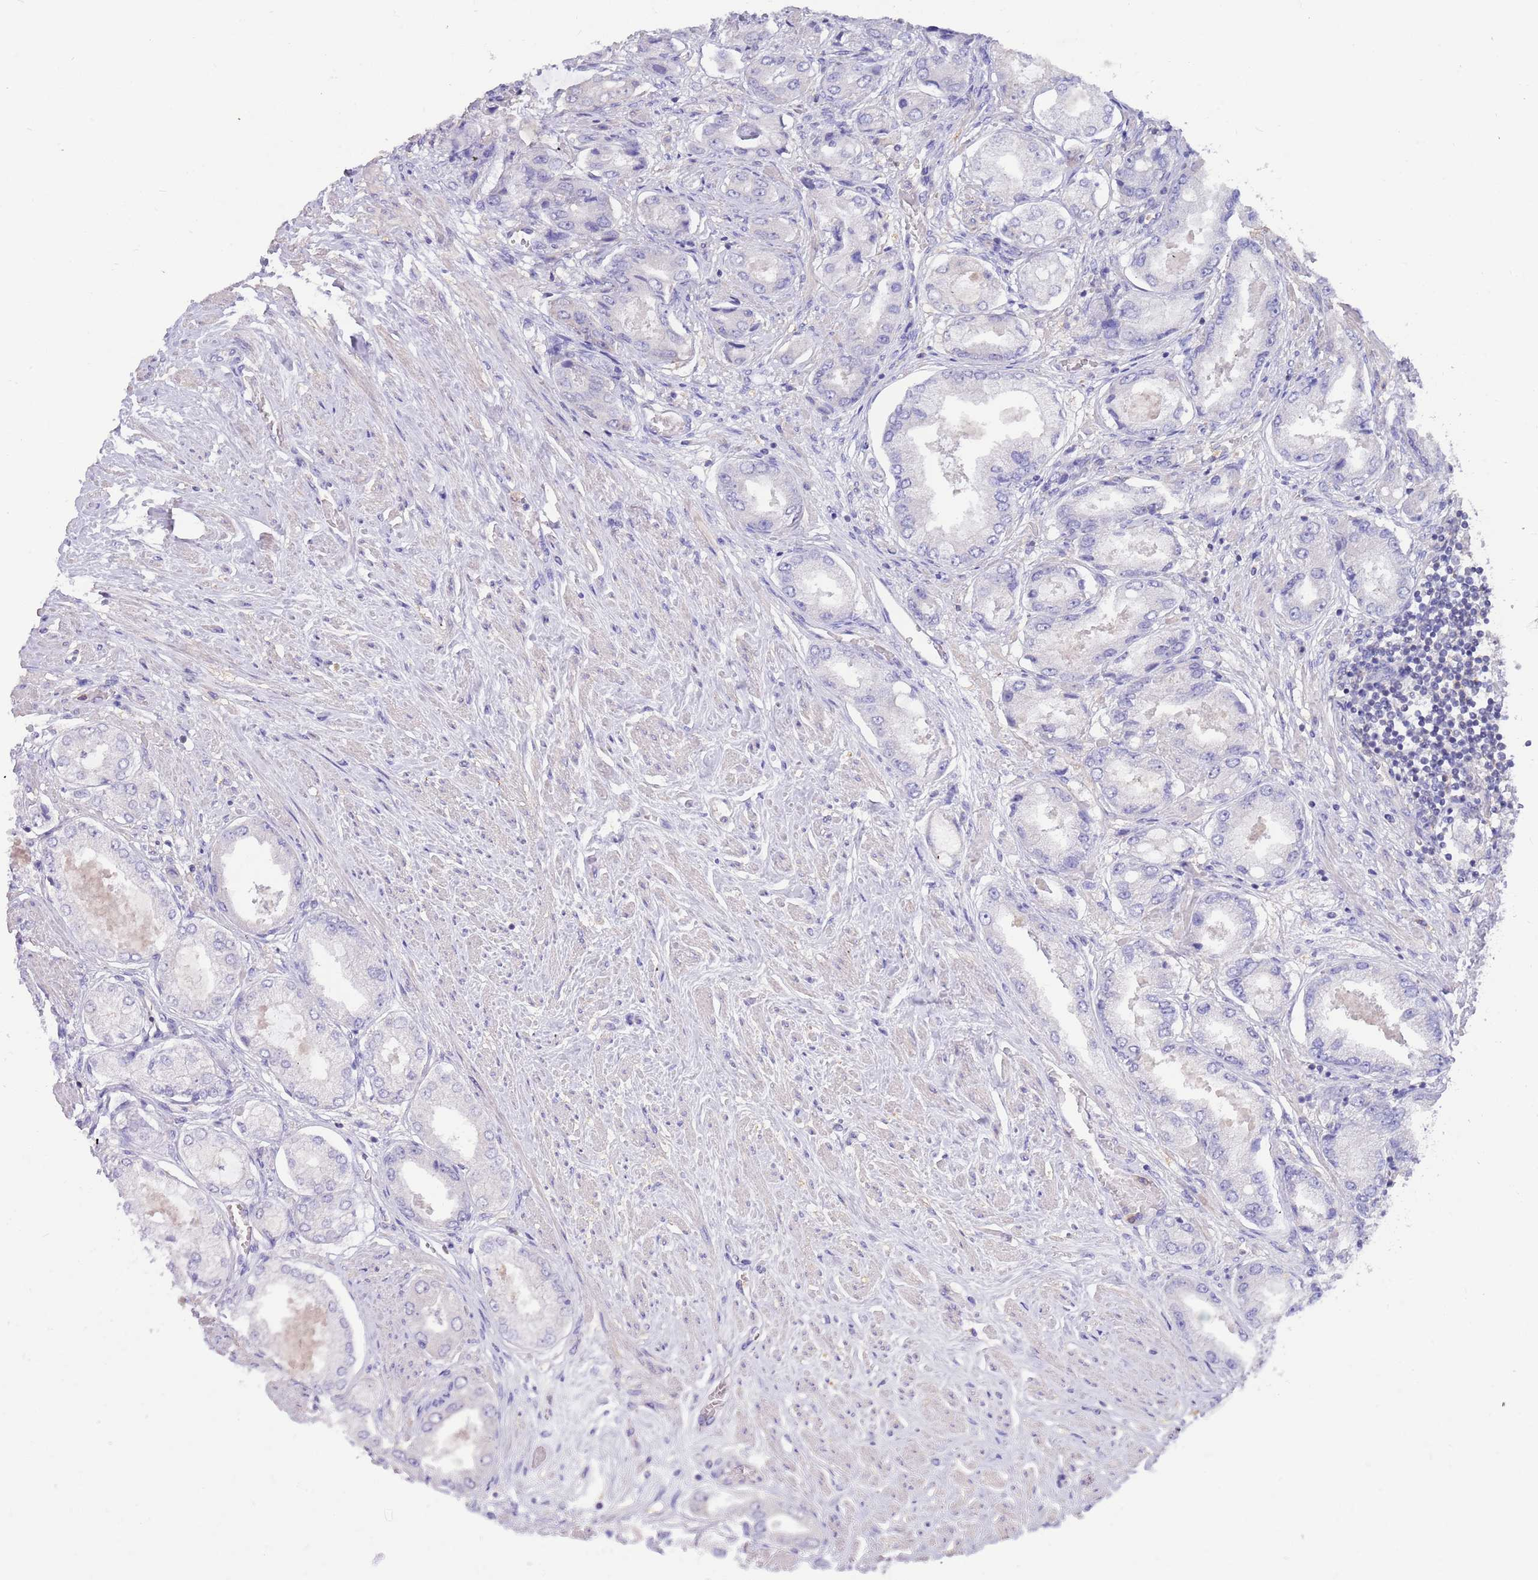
{"staining": {"intensity": "negative", "quantity": "none", "location": "none"}, "tissue": "prostate cancer", "cell_type": "Tumor cells", "image_type": "cancer", "snomed": [{"axis": "morphology", "description": "Adenocarcinoma, High grade"}, {"axis": "topography", "description": "Prostate"}], "caption": "DAB immunohistochemical staining of human prostate cancer (high-grade adenocarcinoma) displays no significant positivity in tumor cells.", "gene": "AP5S1", "patient": {"sex": "male", "age": 68}}